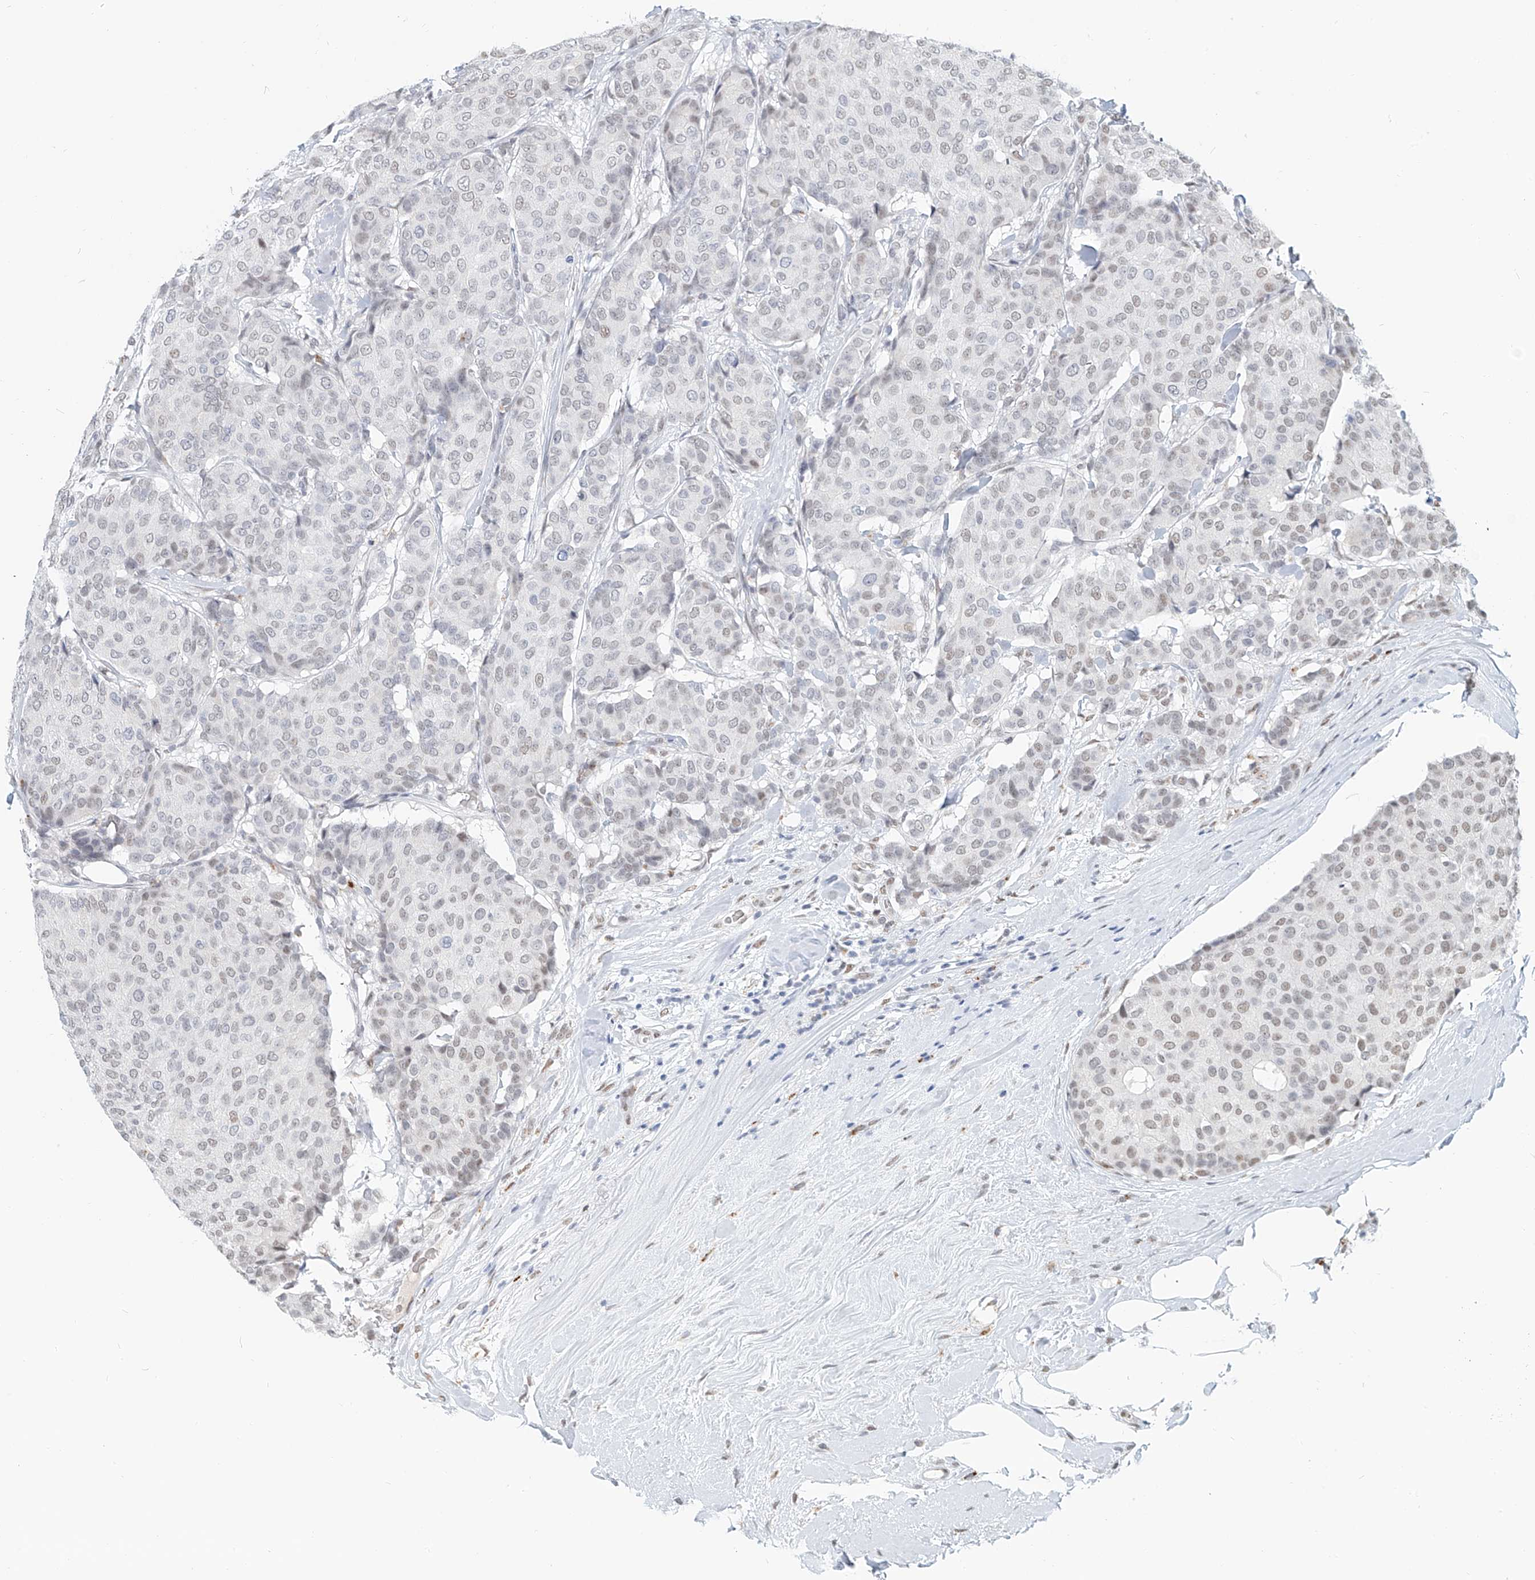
{"staining": {"intensity": "weak", "quantity": "25%-75%", "location": "nuclear"}, "tissue": "breast cancer", "cell_type": "Tumor cells", "image_type": "cancer", "snomed": [{"axis": "morphology", "description": "Duct carcinoma"}, {"axis": "topography", "description": "Breast"}], "caption": "This micrograph demonstrates immunohistochemistry staining of breast cancer (infiltrating ductal carcinoma), with low weak nuclear positivity in about 25%-75% of tumor cells.", "gene": "SASH1", "patient": {"sex": "female", "age": 75}}